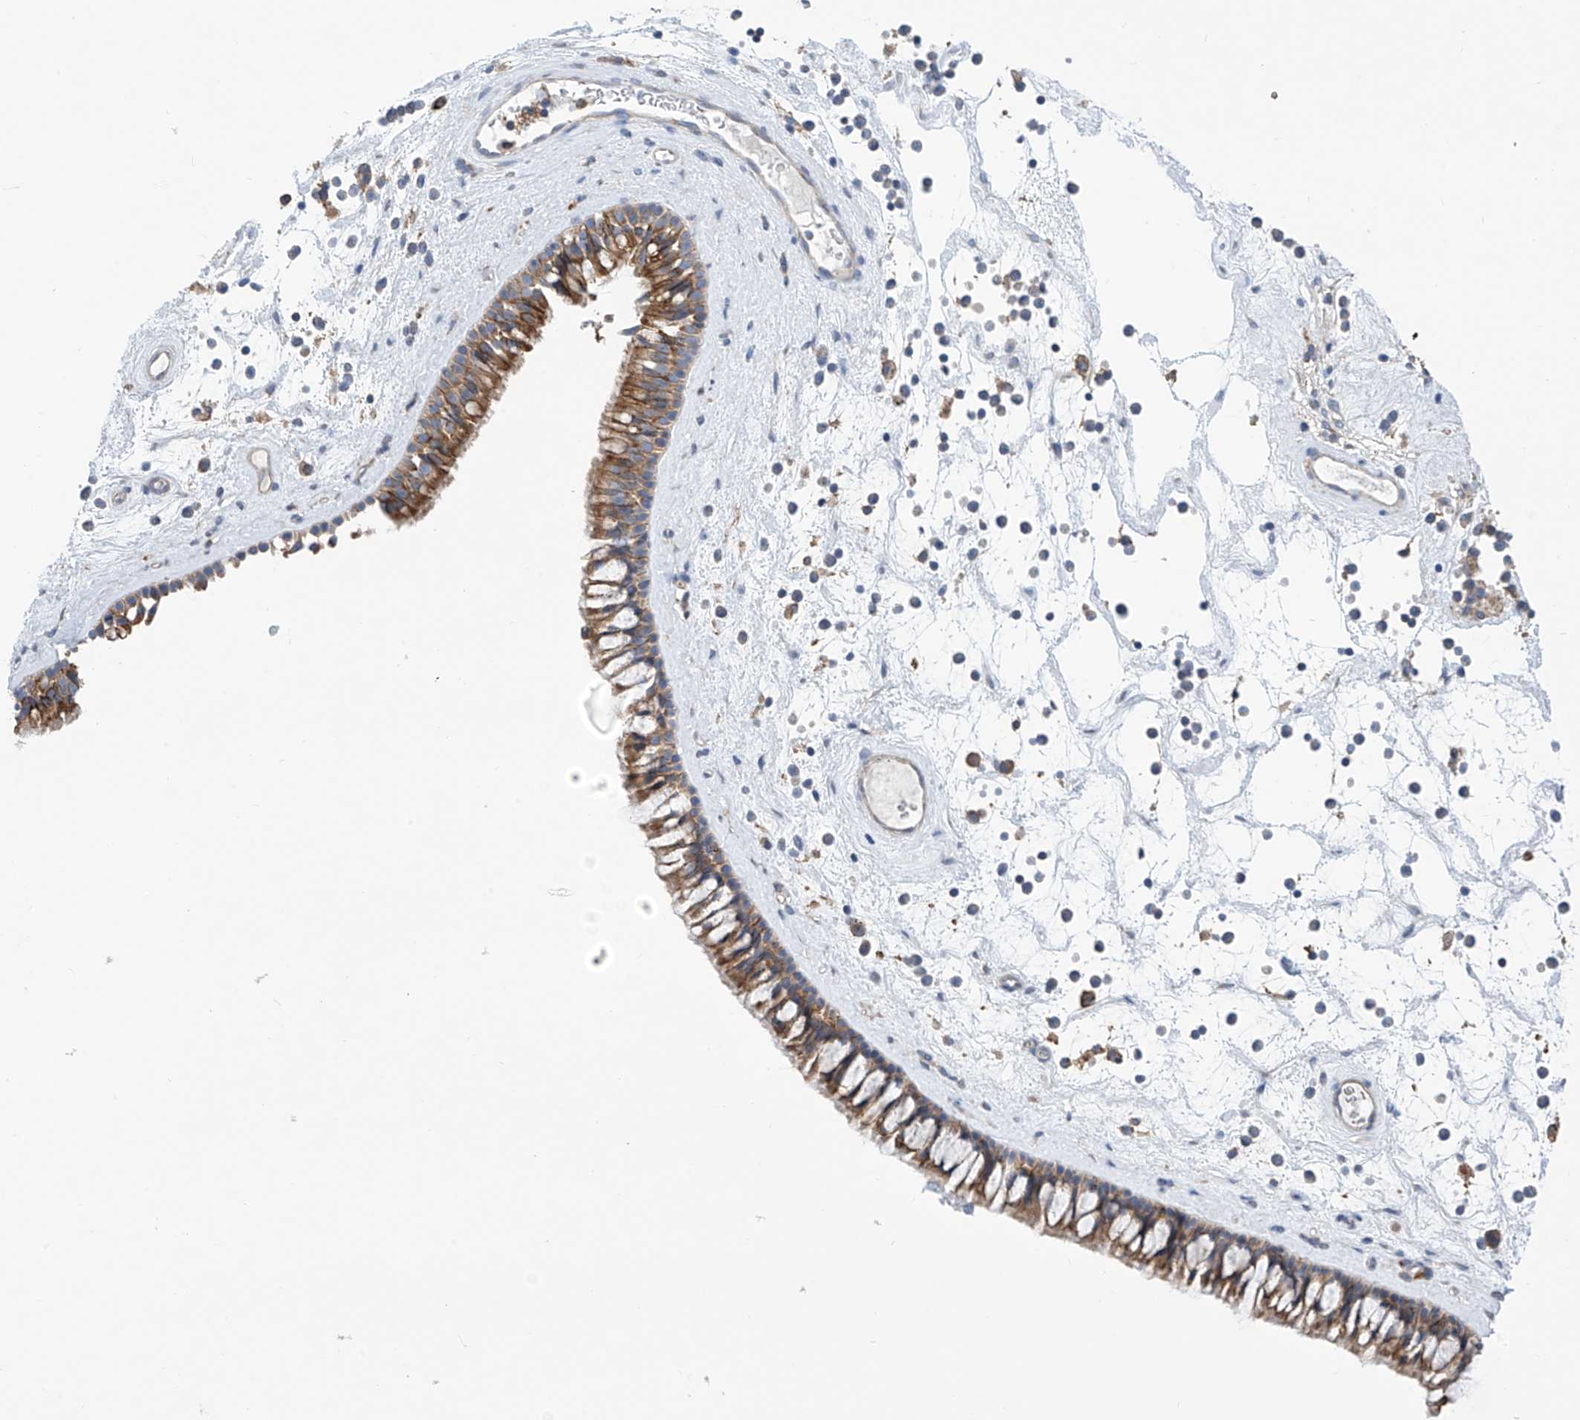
{"staining": {"intensity": "moderate", "quantity": ">75%", "location": "cytoplasmic/membranous"}, "tissue": "nasopharynx", "cell_type": "Respiratory epithelial cells", "image_type": "normal", "snomed": [{"axis": "morphology", "description": "Normal tissue, NOS"}, {"axis": "topography", "description": "Nasopharynx"}], "caption": "Approximately >75% of respiratory epithelial cells in unremarkable nasopharynx demonstrate moderate cytoplasmic/membranous protein expression as visualized by brown immunohistochemical staining.", "gene": "P2RX7", "patient": {"sex": "male", "age": 64}}